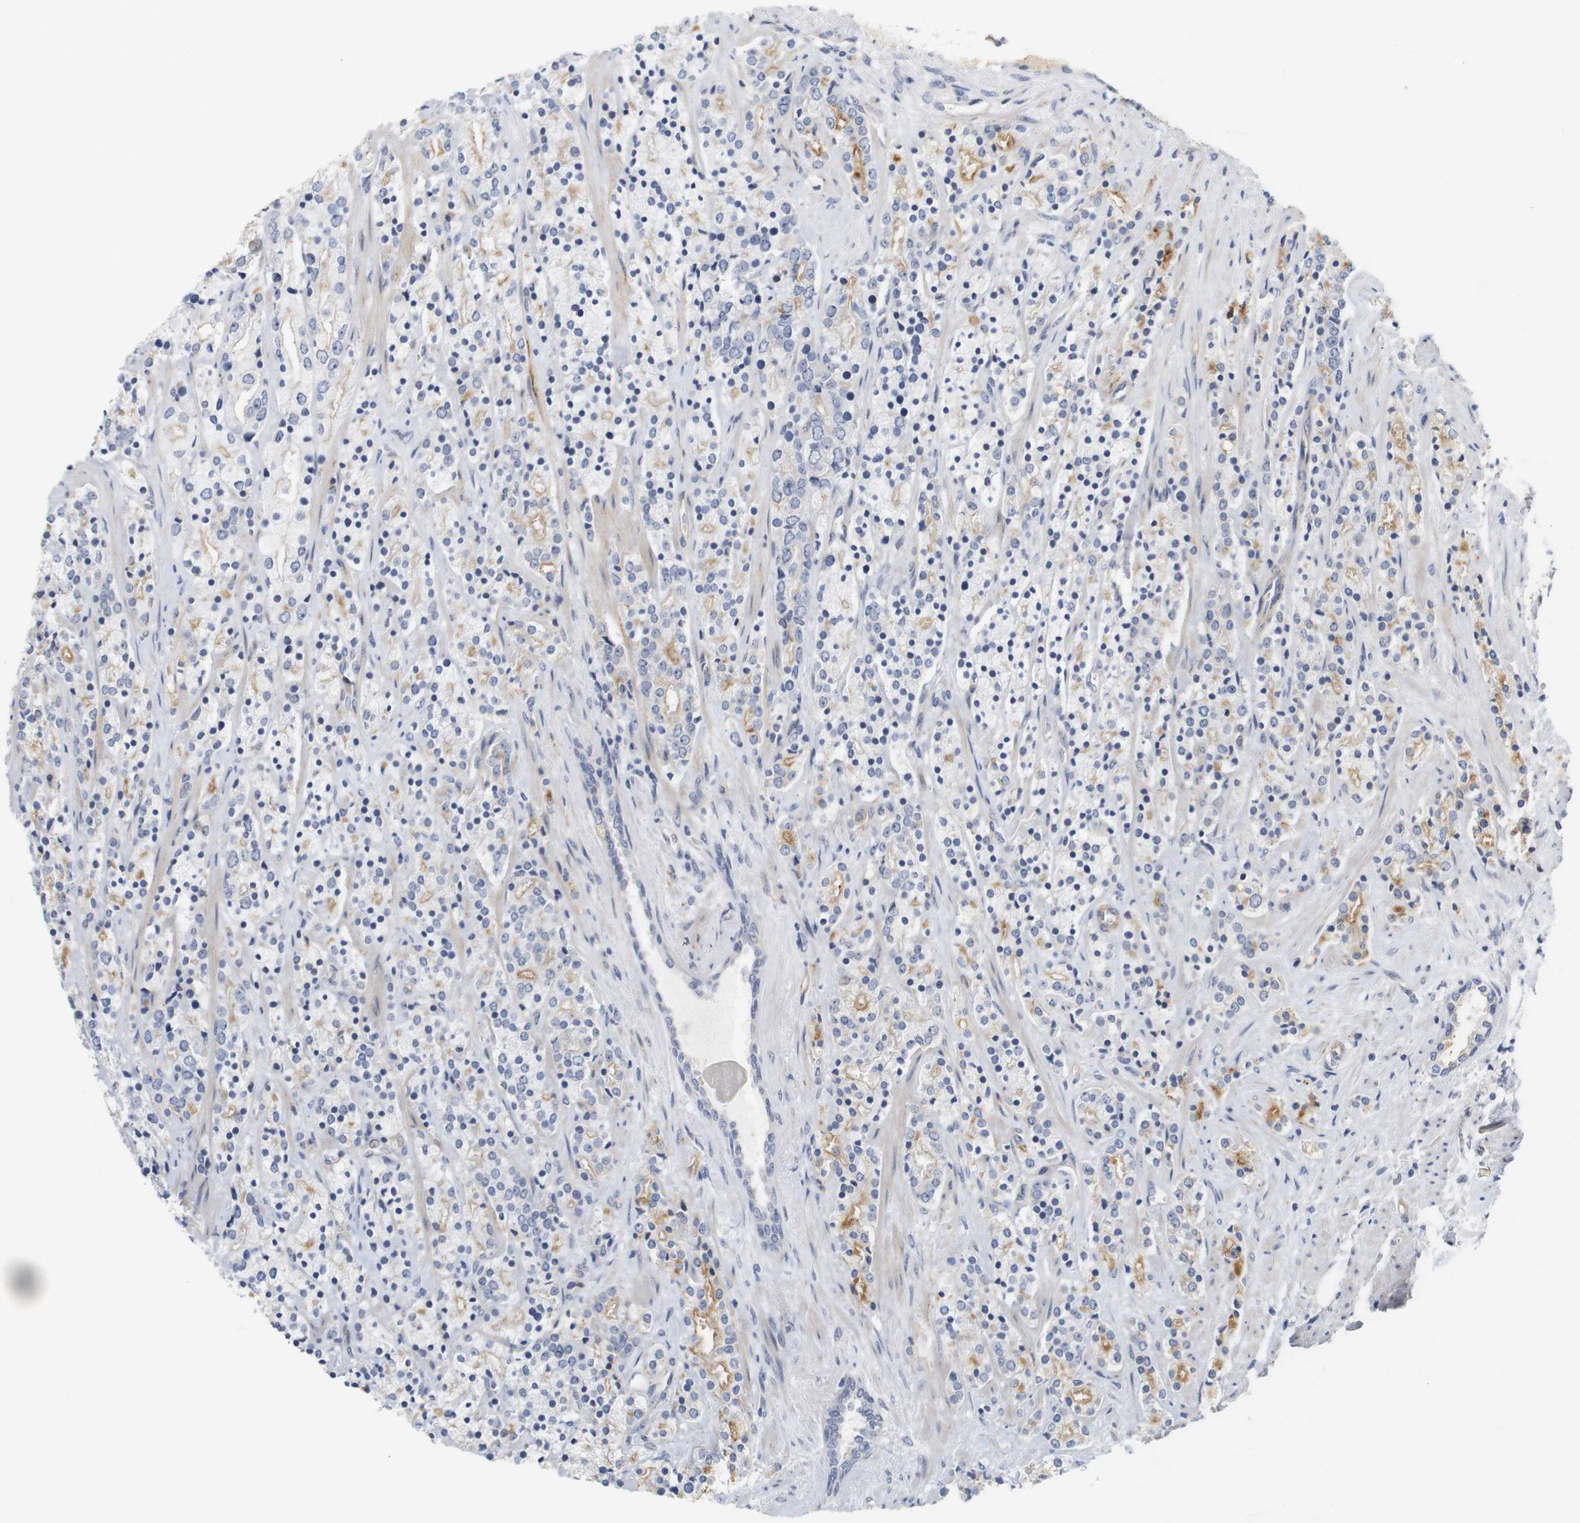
{"staining": {"intensity": "moderate", "quantity": "25%-75%", "location": "cytoplasmic/membranous"}, "tissue": "prostate cancer", "cell_type": "Tumor cells", "image_type": "cancer", "snomed": [{"axis": "morphology", "description": "Adenocarcinoma, High grade"}, {"axis": "topography", "description": "Prostate"}], "caption": "There is medium levels of moderate cytoplasmic/membranous expression in tumor cells of prostate cancer (adenocarcinoma (high-grade)), as demonstrated by immunohistochemical staining (brown color).", "gene": "CYB561", "patient": {"sex": "male", "age": 71}}